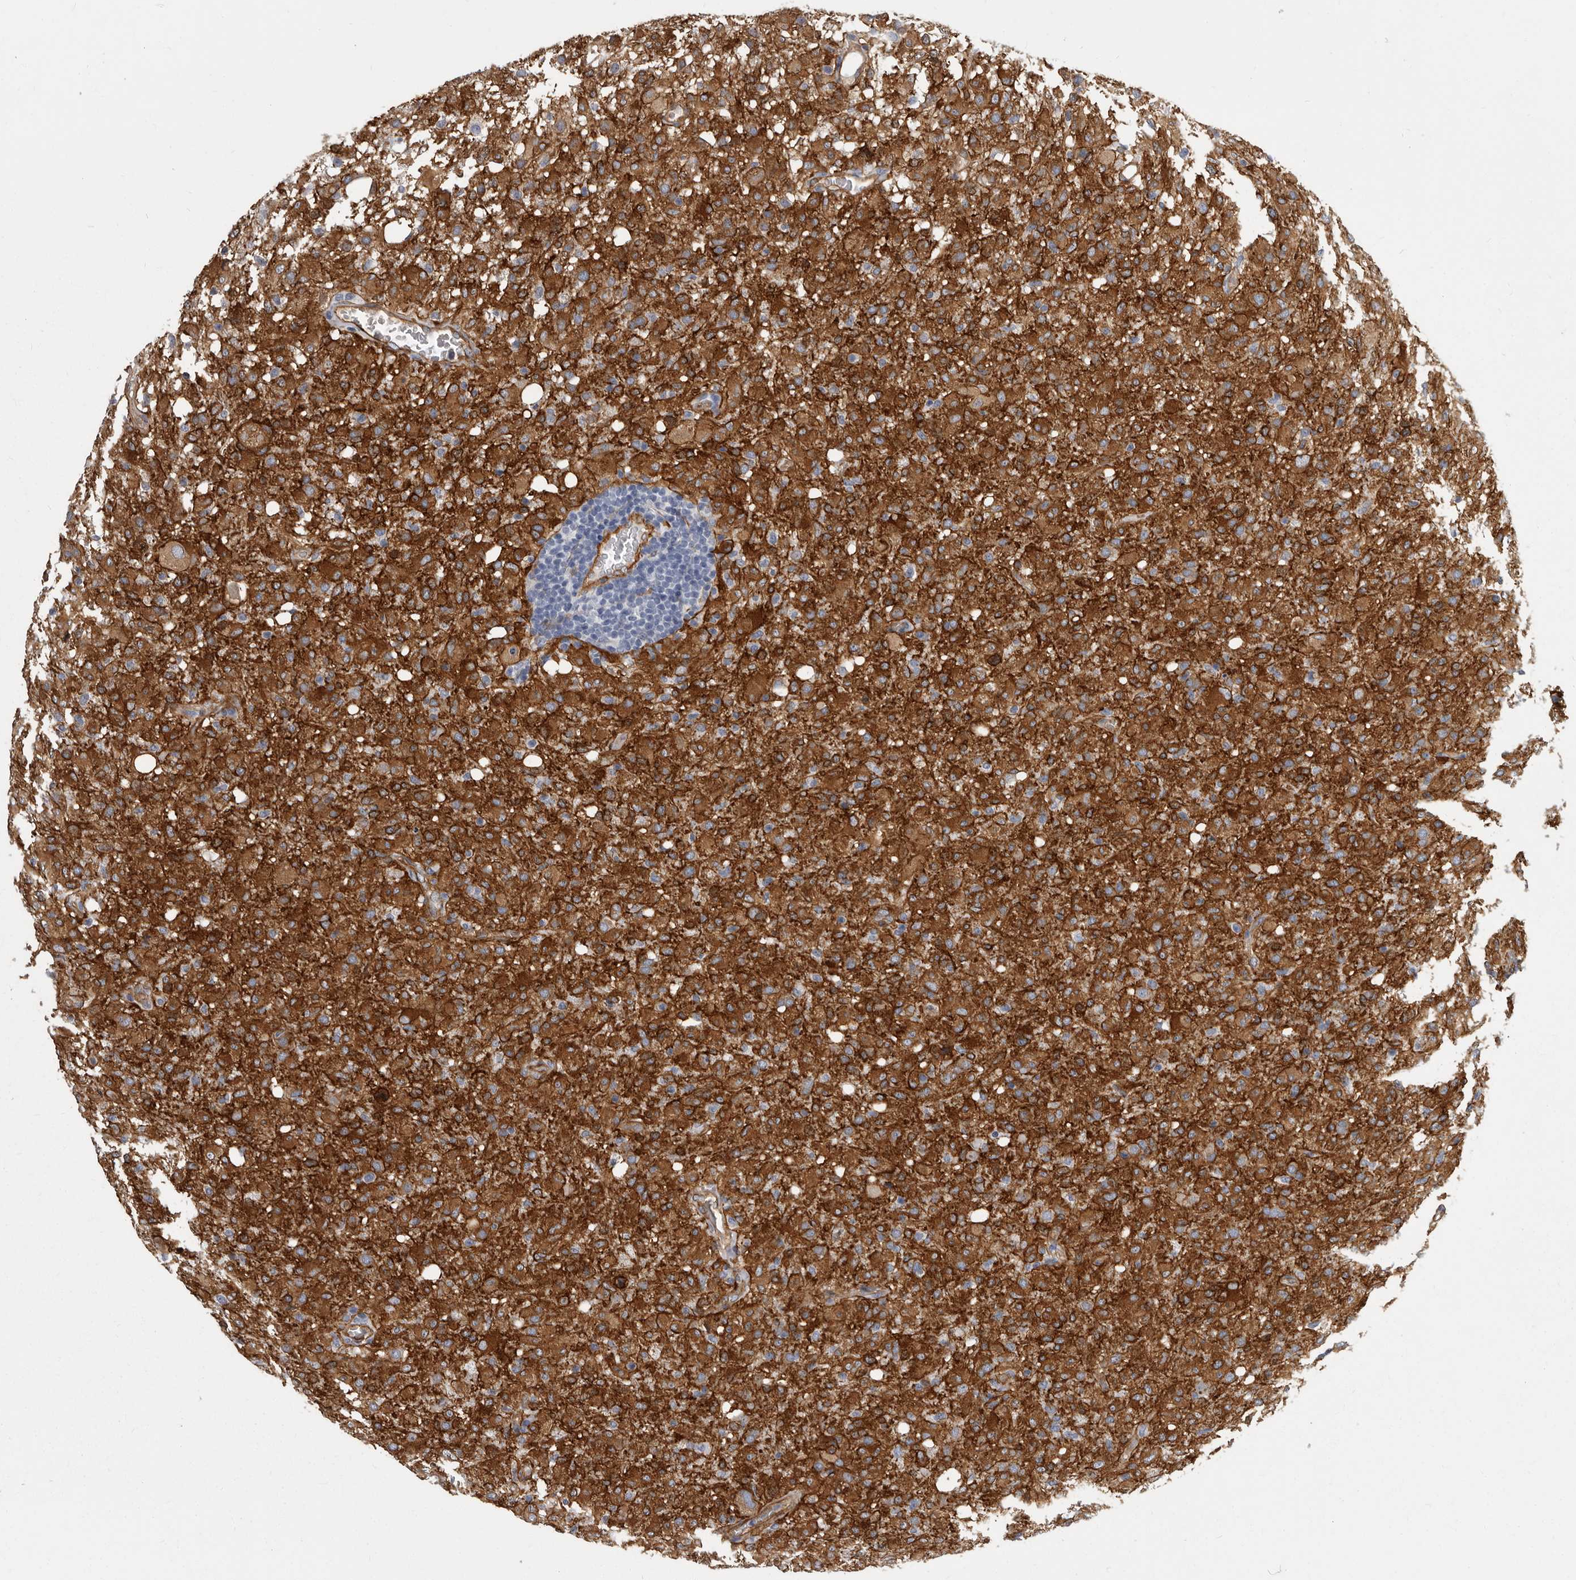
{"staining": {"intensity": "strong", "quantity": ">75%", "location": "cytoplasmic/membranous"}, "tissue": "glioma", "cell_type": "Tumor cells", "image_type": "cancer", "snomed": [{"axis": "morphology", "description": "Glioma, malignant, High grade"}, {"axis": "topography", "description": "Brain"}], "caption": "Brown immunohistochemical staining in human glioma demonstrates strong cytoplasmic/membranous positivity in about >75% of tumor cells.", "gene": "ENAH", "patient": {"sex": "female", "age": 57}}